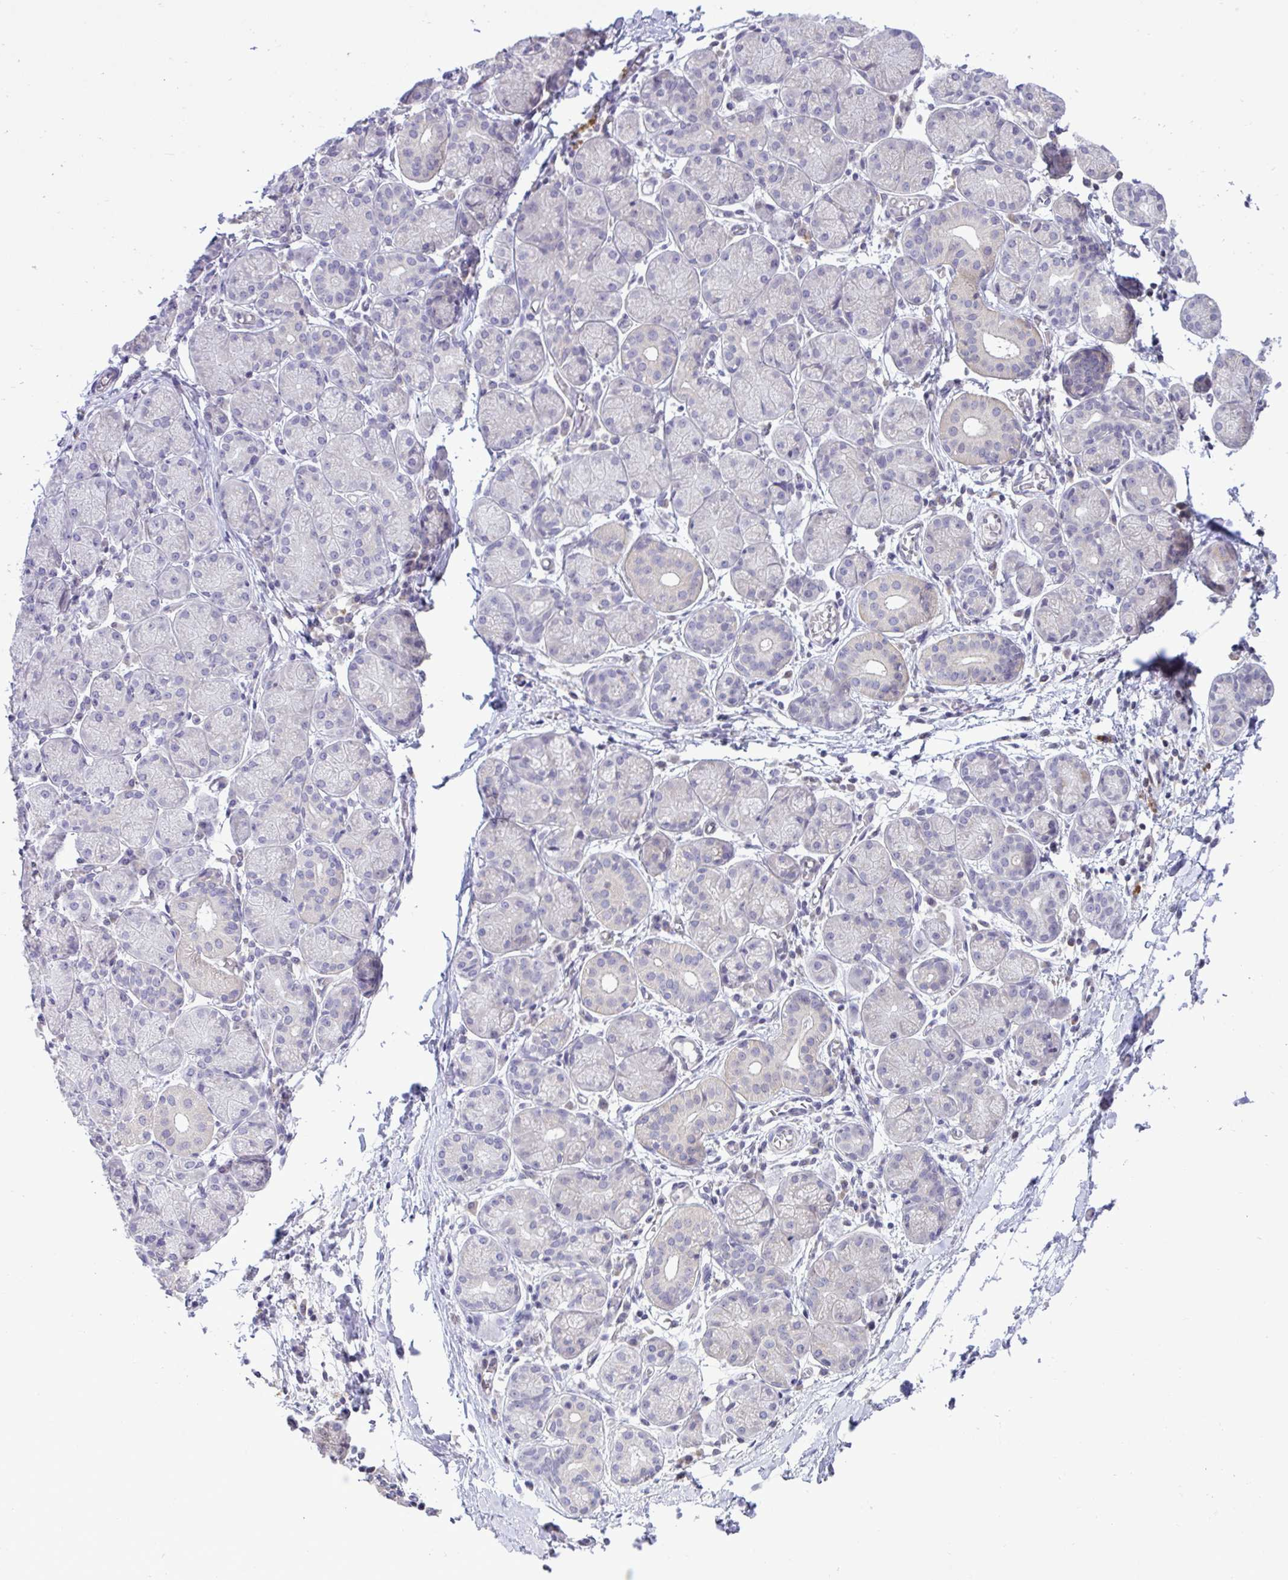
{"staining": {"intensity": "negative", "quantity": "none", "location": "none"}, "tissue": "salivary gland", "cell_type": "Glandular cells", "image_type": "normal", "snomed": [{"axis": "morphology", "description": "Normal tissue, NOS"}, {"axis": "topography", "description": "Salivary gland"}], "caption": "A micrograph of salivary gland stained for a protein reveals no brown staining in glandular cells. (Stains: DAB immunohistochemistry (IHC) with hematoxylin counter stain, Microscopy: brightfield microscopy at high magnification).", "gene": "CYP20A1", "patient": {"sex": "female", "age": 24}}